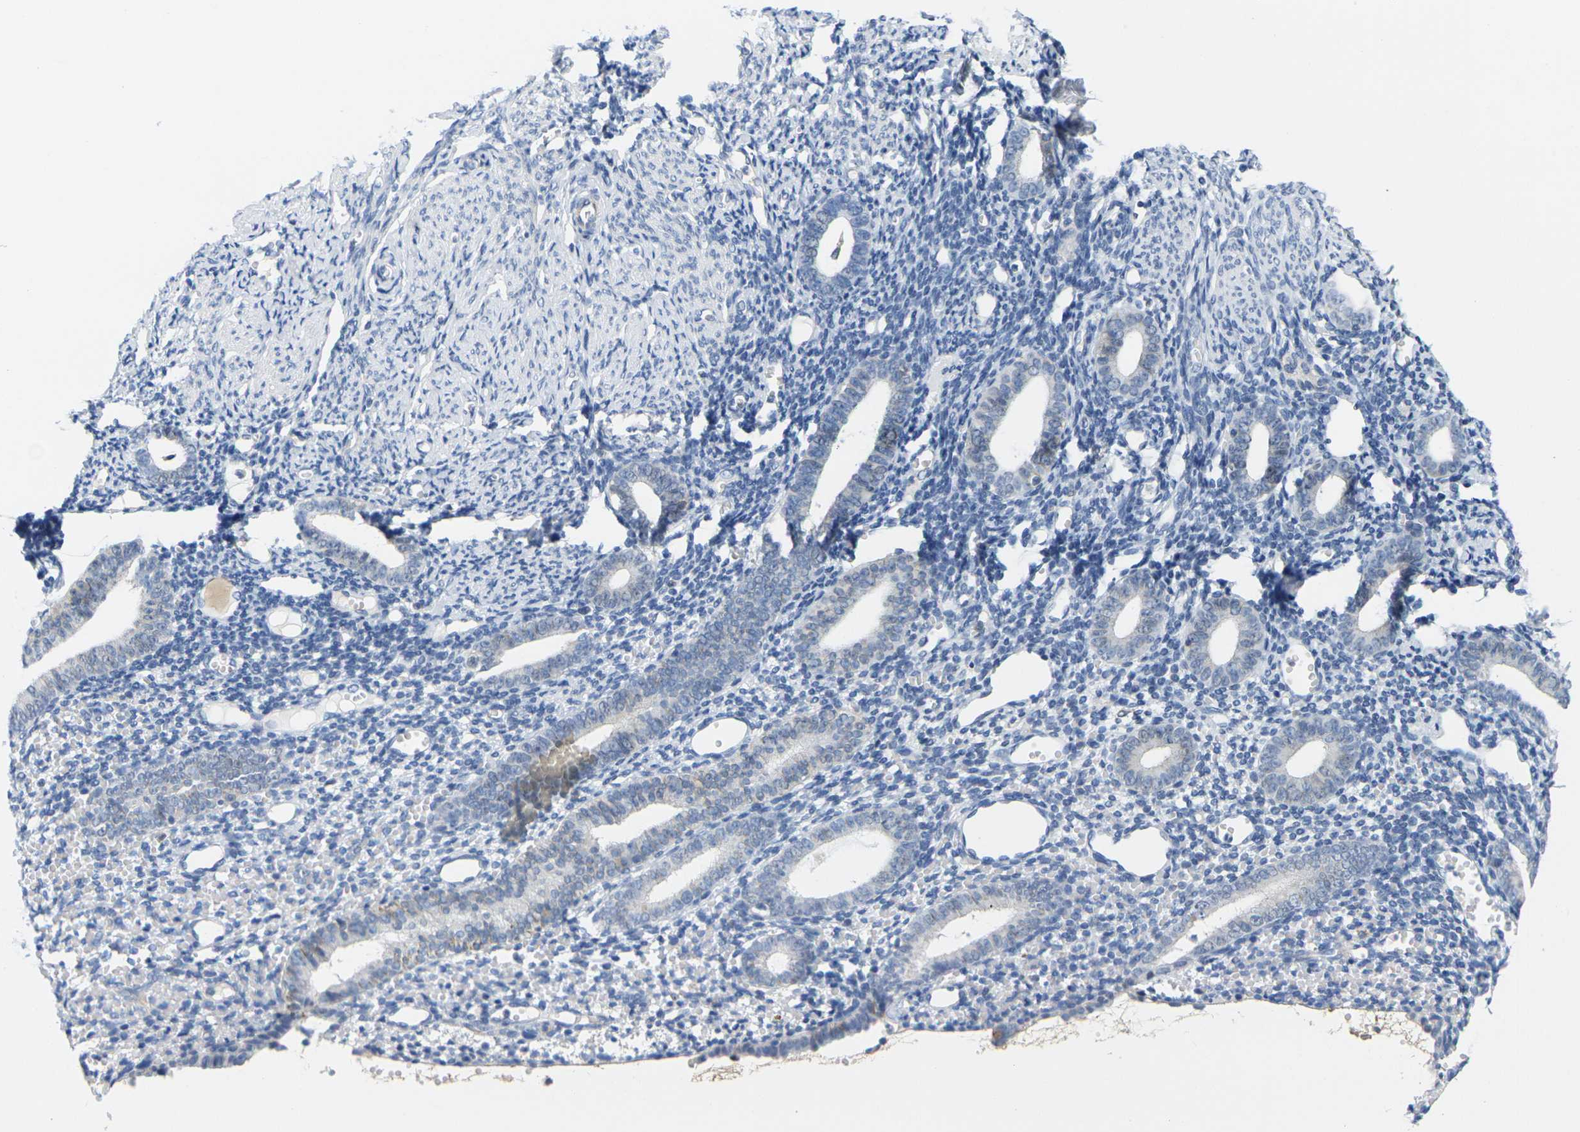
{"staining": {"intensity": "negative", "quantity": "none", "location": "none"}, "tissue": "endometrium", "cell_type": "Cells in endometrial stroma", "image_type": "normal", "snomed": [{"axis": "morphology", "description": "Normal tissue, NOS"}, {"axis": "topography", "description": "Endometrium"}], "caption": "This is an IHC histopathology image of normal endometrium. There is no positivity in cells in endometrial stroma.", "gene": "OTOF", "patient": {"sex": "female", "age": 50}}